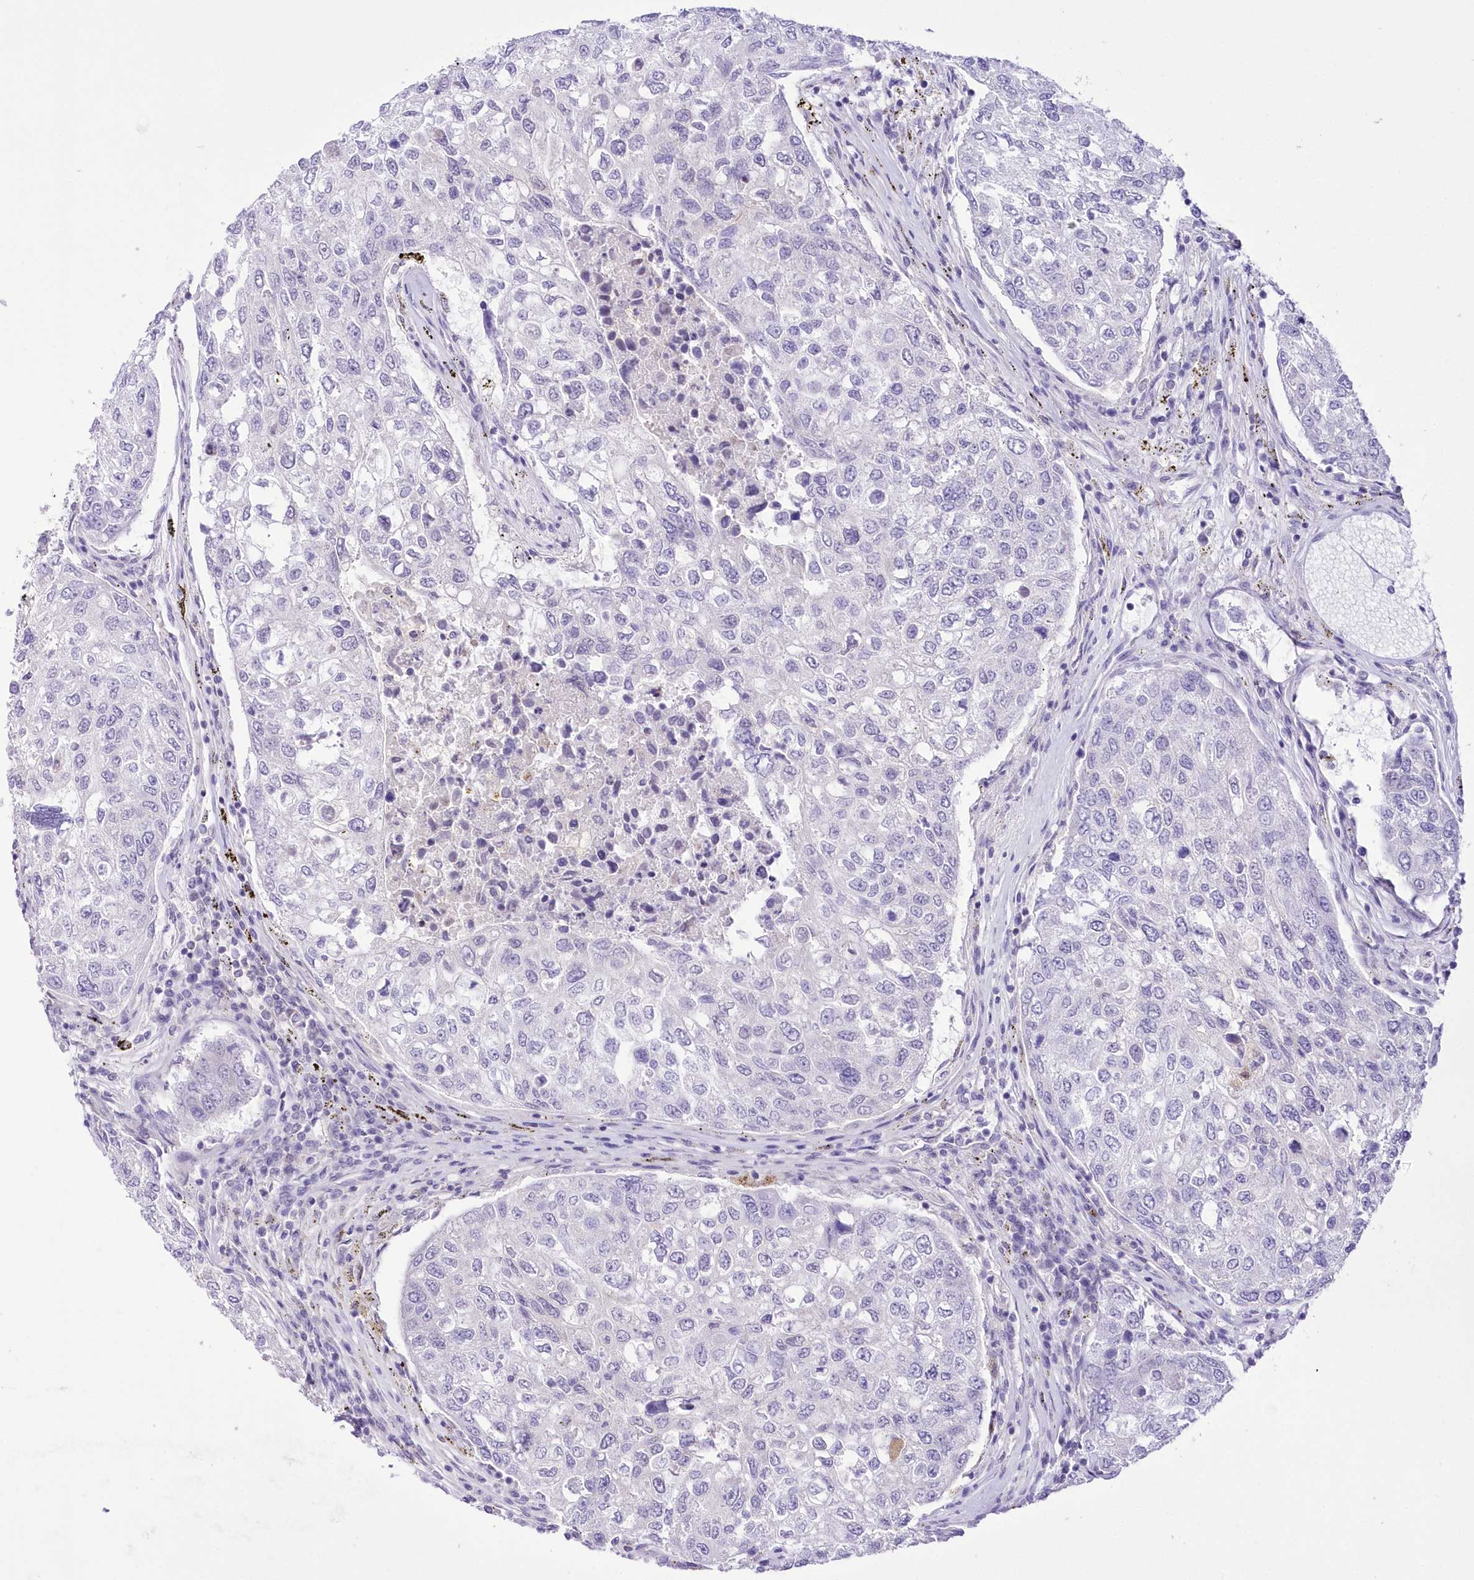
{"staining": {"intensity": "negative", "quantity": "none", "location": "none"}, "tissue": "urothelial cancer", "cell_type": "Tumor cells", "image_type": "cancer", "snomed": [{"axis": "morphology", "description": "Urothelial carcinoma, High grade"}, {"axis": "topography", "description": "Lymph node"}, {"axis": "topography", "description": "Urinary bladder"}], "caption": "There is no significant expression in tumor cells of high-grade urothelial carcinoma.", "gene": "UBA6", "patient": {"sex": "male", "age": 51}}